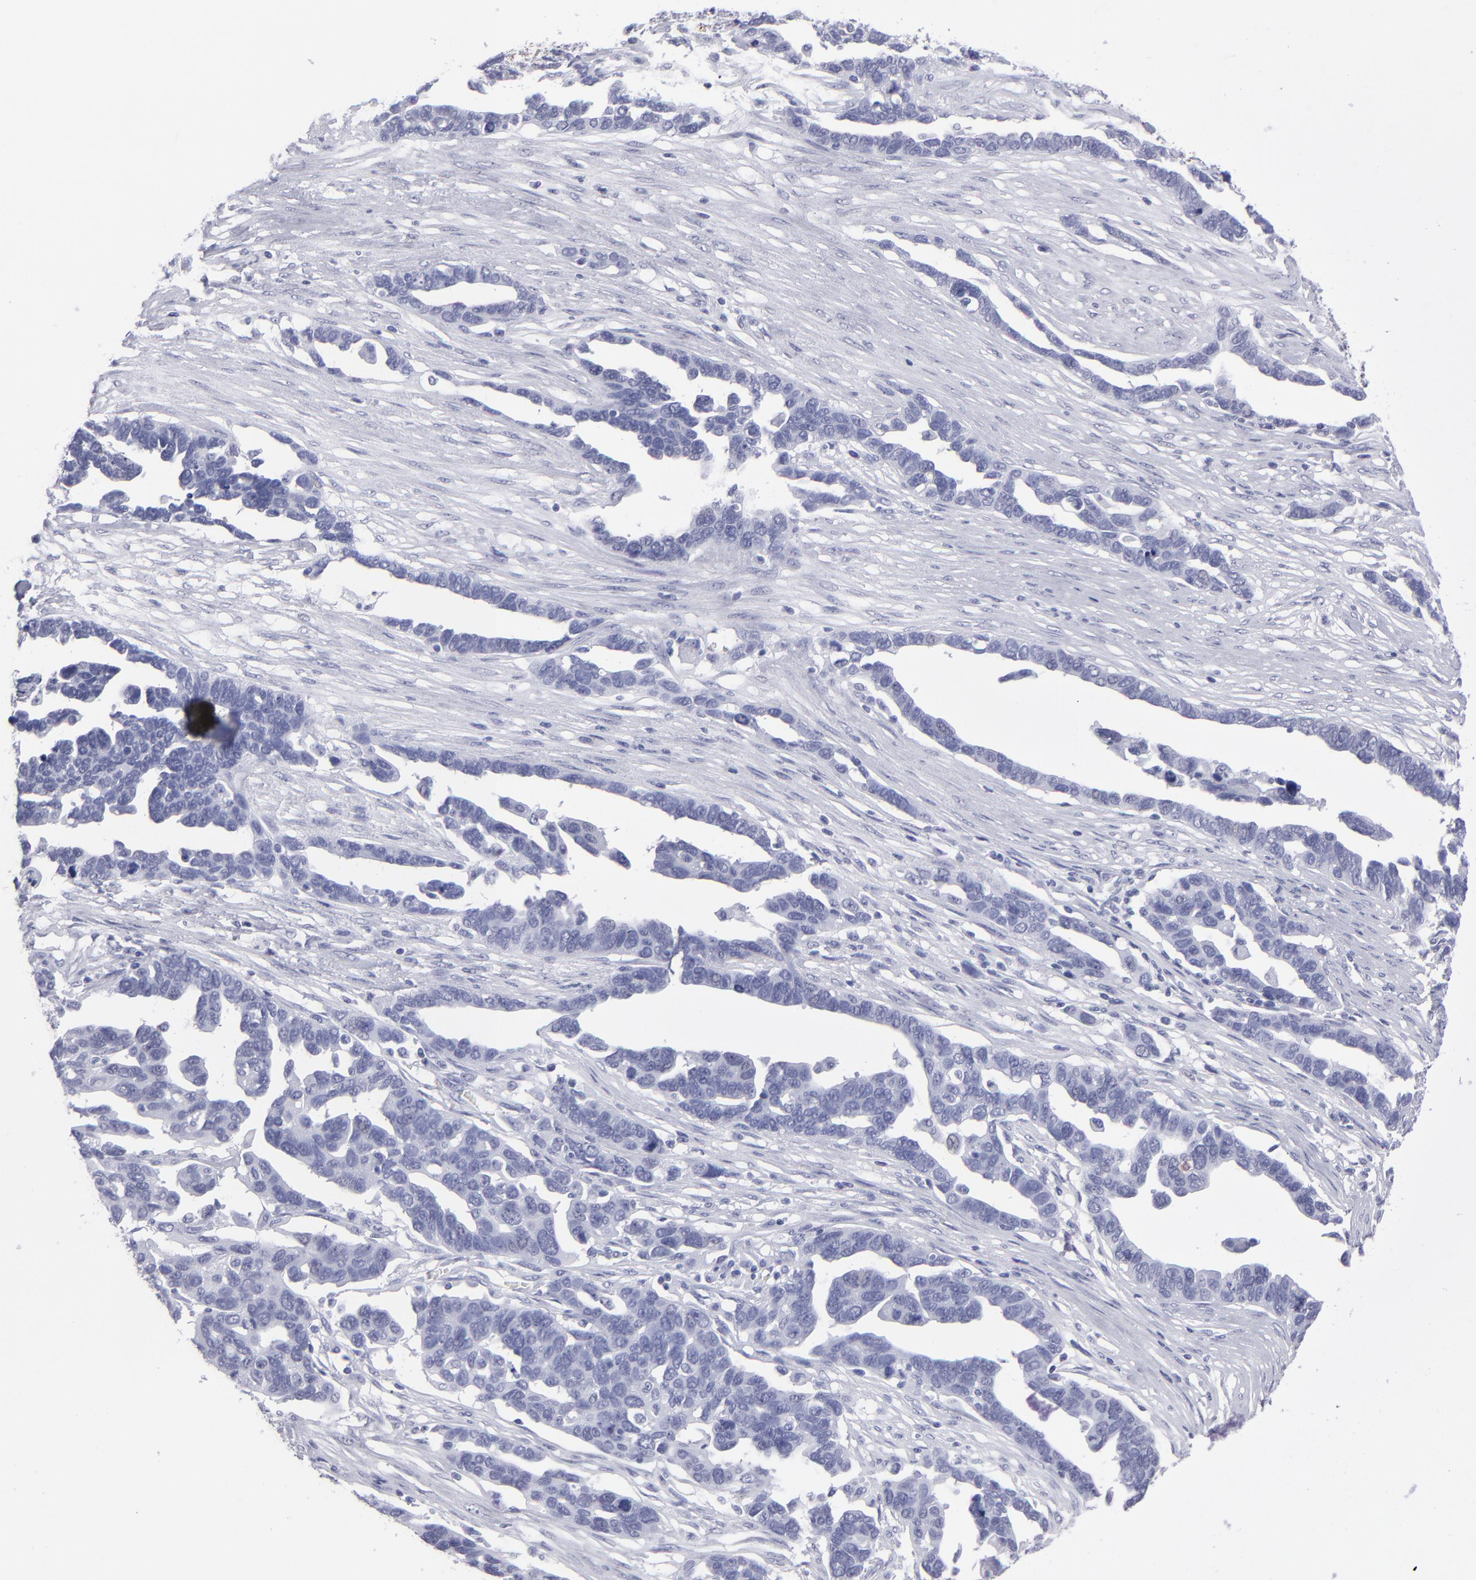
{"staining": {"intensity": "negative", "quantity": "none", "location": "none"}, "tissue": "ovarian cancer", "cell_type": "Tumor cells", "image_type": "cancer", "snomed": [{"axis": "morphology", "description": "Cystadenocarcinoma, serous, NOS"}, {"axis": "topography", "description": "Ovary"}], "caption": "This photomicrograph is of serous cystadenocarcinoma (ovarian) stained with immunohistochemistry (IHC) to label a protein in brown with the nuclei are counter-stained blue. There is no expression in tumor cells. (DAB (3,3'-diaminobenzidine) immunohistochemistry (IHC) with hematoxylin counter stain).", "gene": "ALDOB", "patient": {"sex": "female", "age": 54}}